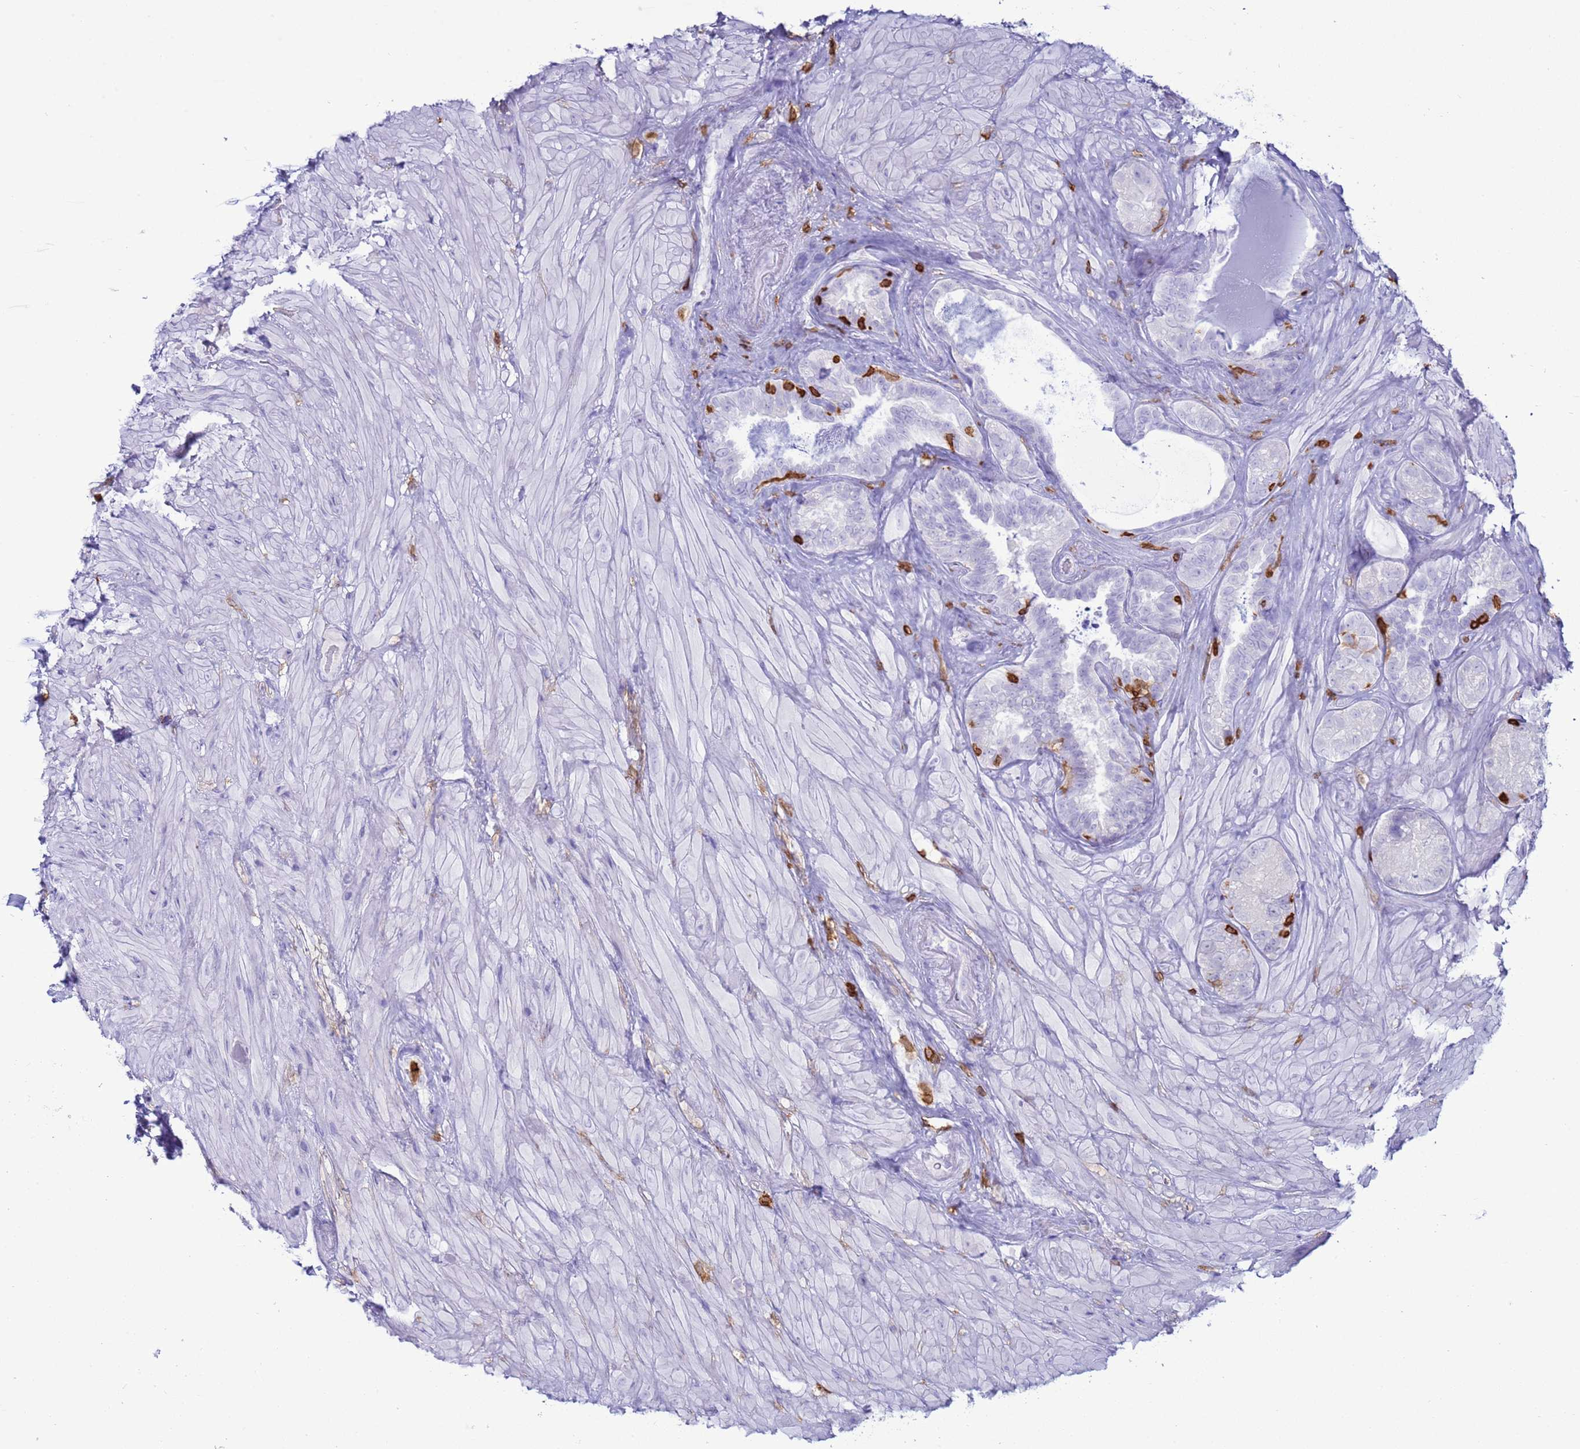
{"staining": {"intensity": "negative", "quantity": "none", "location": "none"}, "tissue": "seminal vesicle", "cell_type": "Glandular cells", "image_type": "normal", "snomed": [{"axis": "morphology", "description": "Normal tissue, NOS"}, {"axis": "topography", "description": "Seminal veicle"}, {"axis": "topography", "description": "Peripheral nerve tissue"}], "caption": "Immunohistochemistry micrograph of unremarkable human seminal vesicle stained for a protein (brown), which displays no positivity in glandular cells.", "gene": "IRF5", "patient": {"sex": "male", "age": 67}}